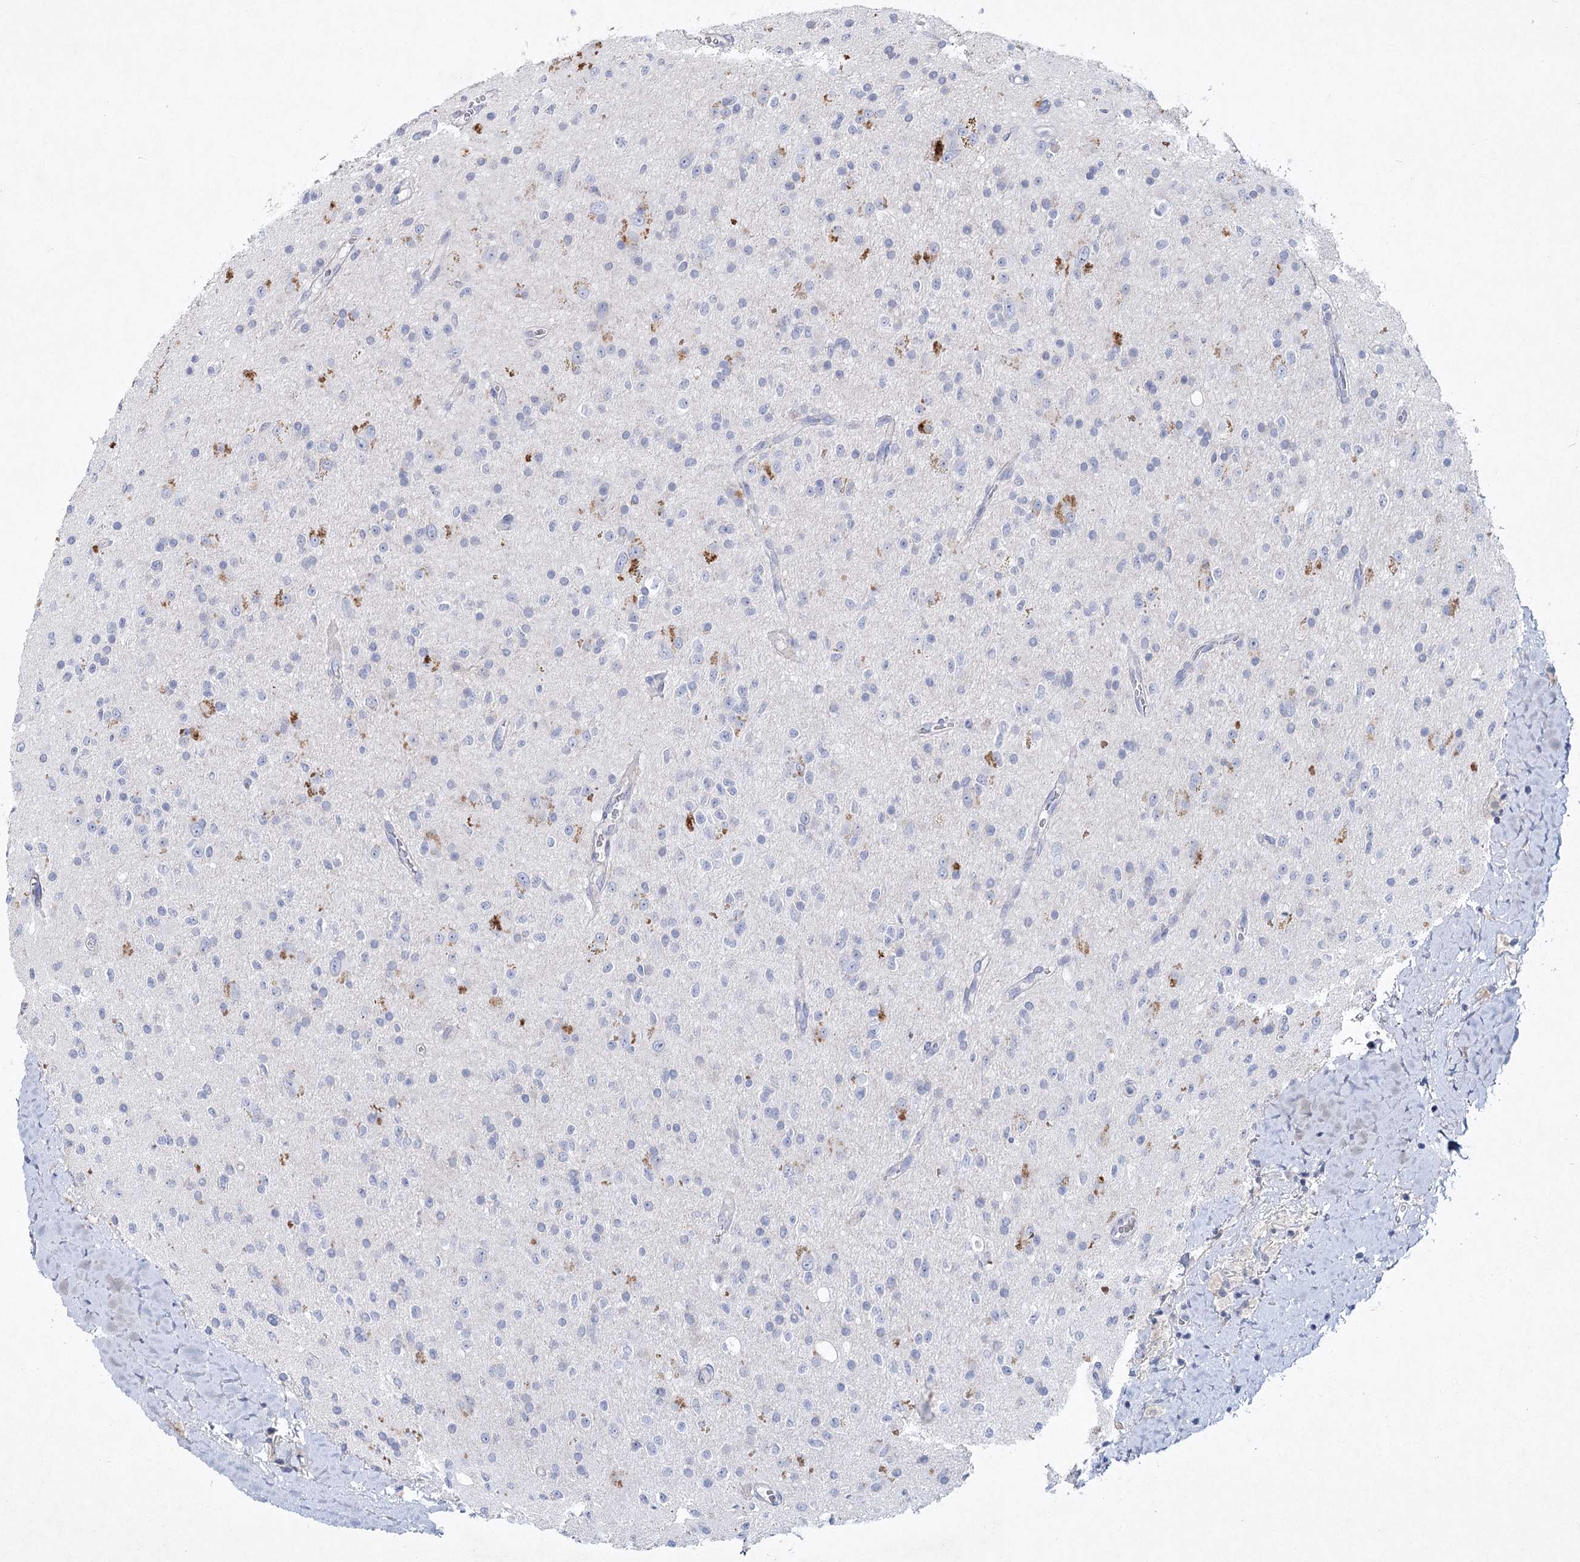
{"staining": {"intensity": "negative", "quantity": "none", "location": "none"}, "tissue": "glioma", "cell_type": "Tumor cells", "image_type": "cancer", "snomed": [{"axis": "morphology", "description": "Glioma, malignant, High grade"}, {"axis": "topography", "description": "Brain"}], "caption": "The IHC photomicrograph has no significant staining in tumor cells of glioma tissue. (DAB (3,3'-diaminobenzidine) IHC with hematoxylin counter stain).", "gene": "MAP3K13", "patient": {"sex": "male", "age": 34}}